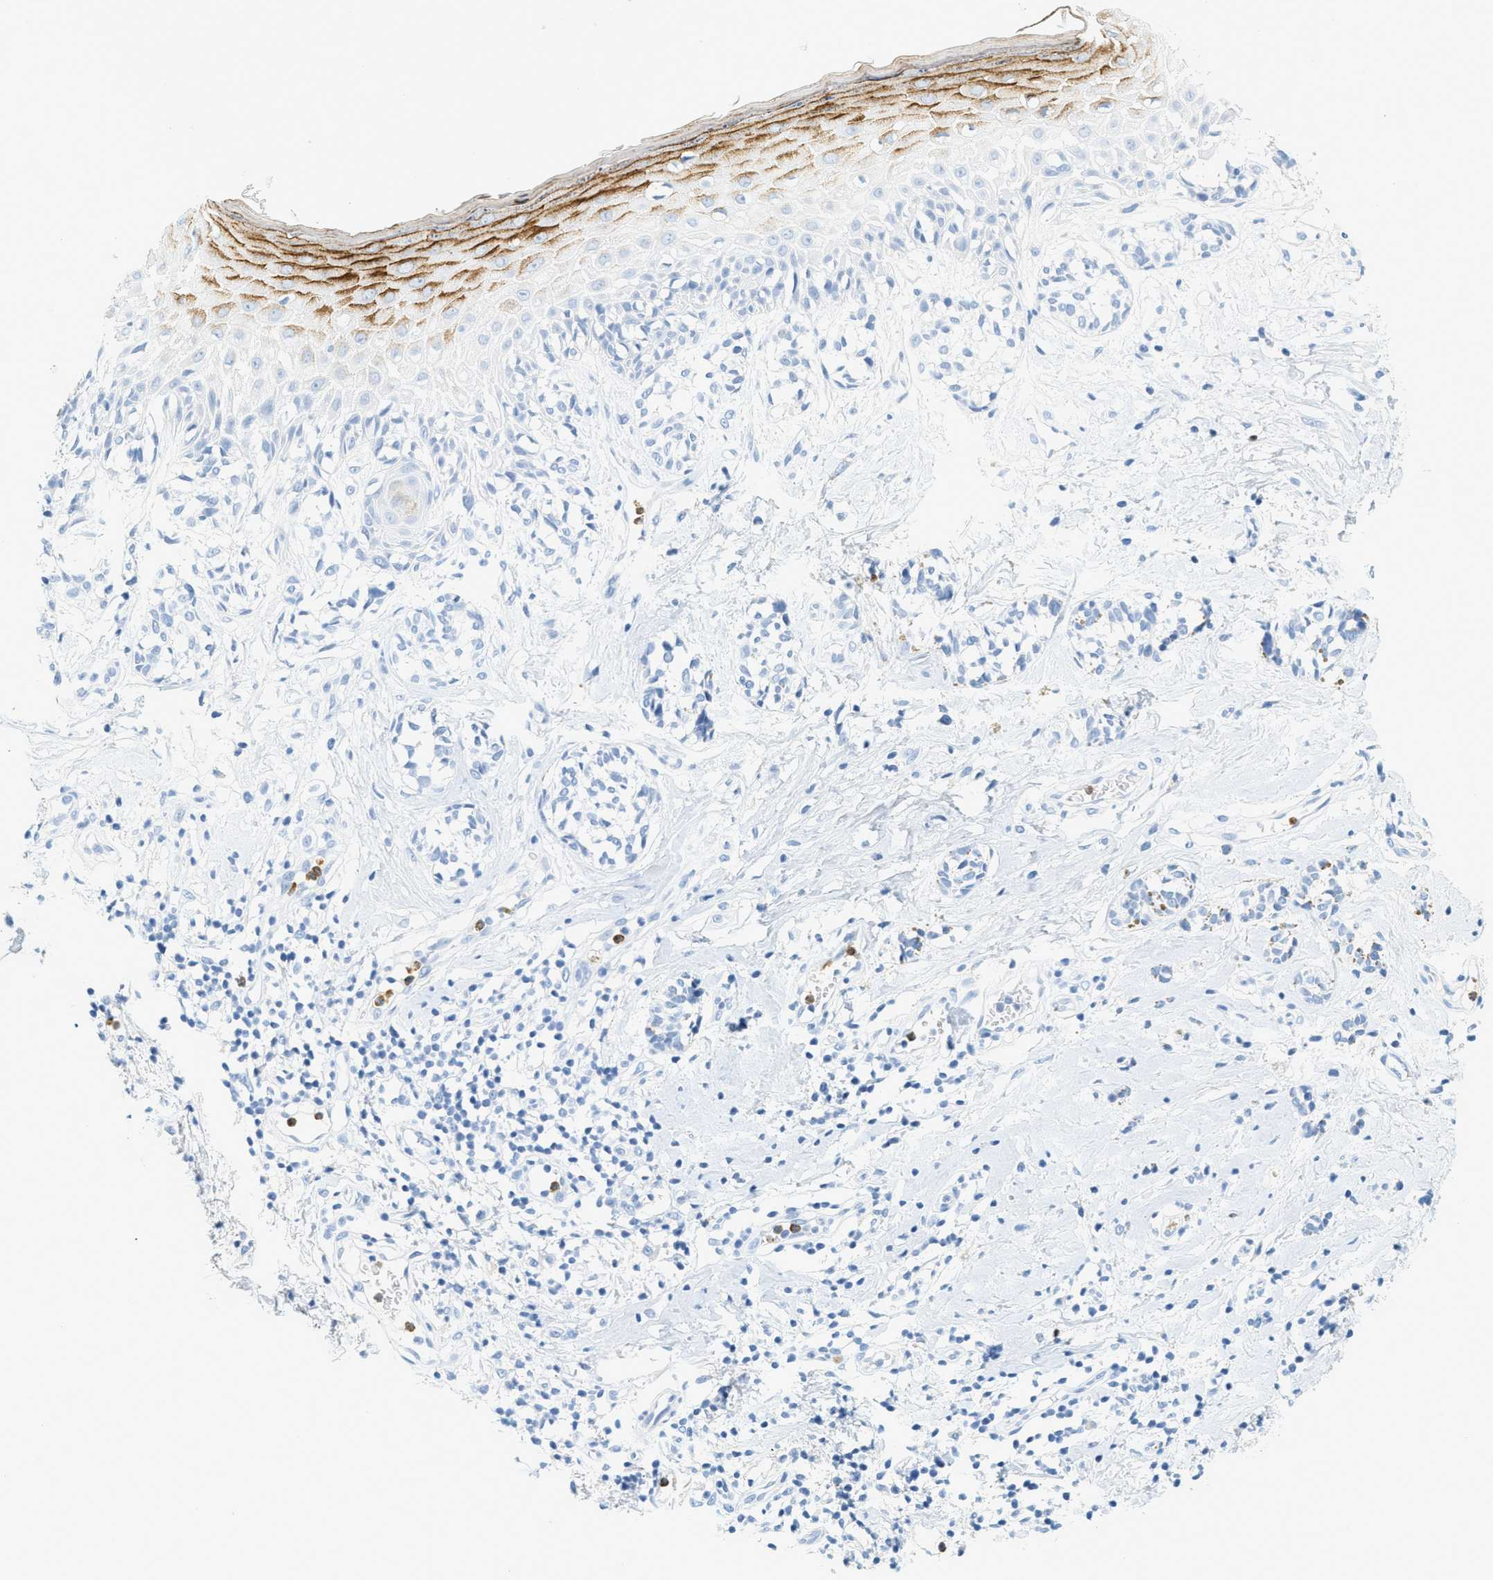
{"staining": {"intensity": "negative", "quantity": "none", "location": "none"}, "tissue": "melanoma", "cell_type": "Tumor cells", "image_type": "cancer", "snomed": [{"axis": "morphology", "description": "Malignant melanoma, NOS"}, {"axis": "topography", "description": "Skin"}], "caption": "Immunohistochemistry of human melanoma exhibits no staining in tumor cells.", "gene": "LCN2", "patient": {"sex": "male", "age": 64}}